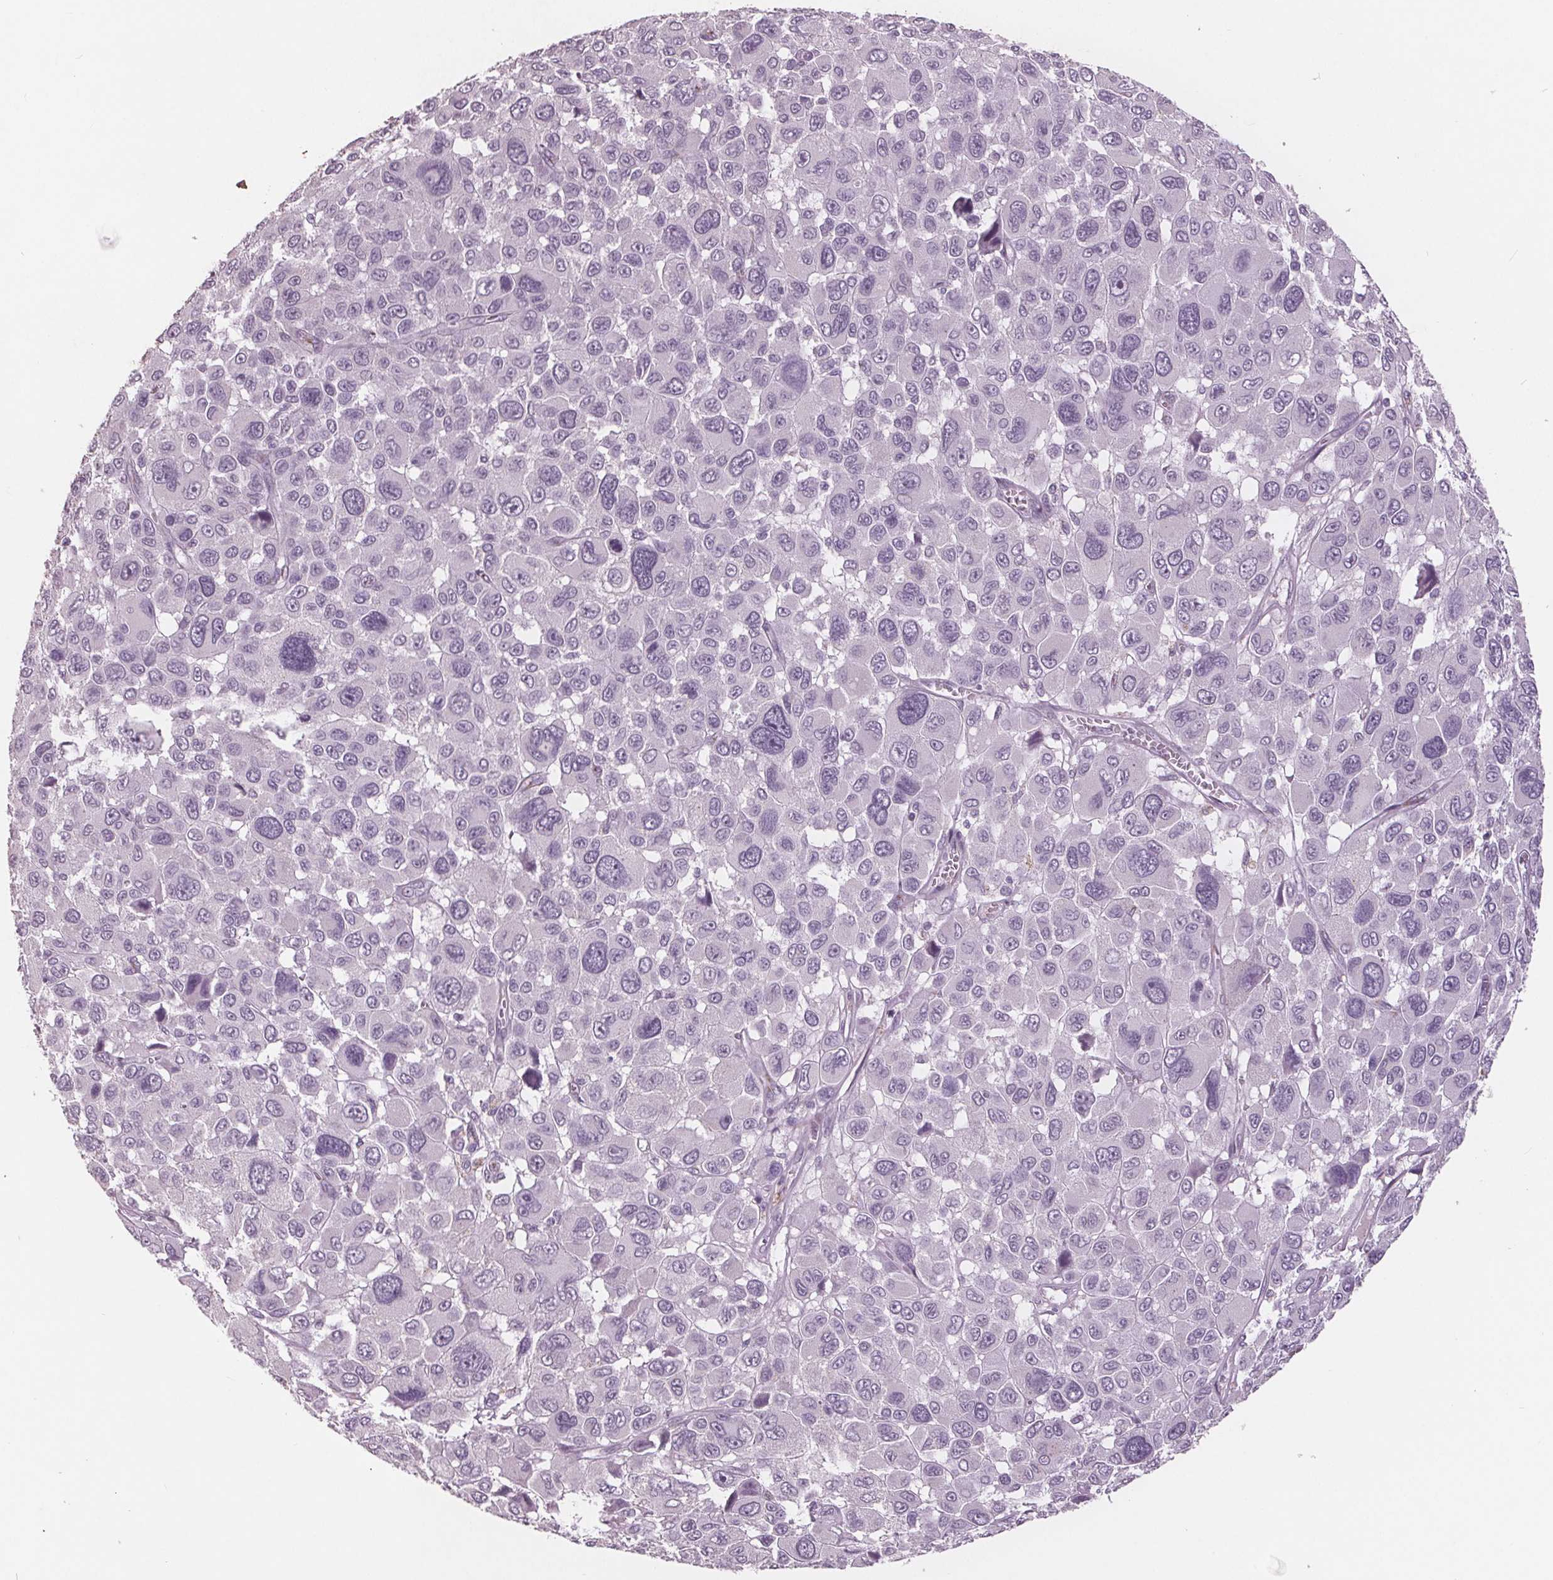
{"staining": {"intensity": "negative", "quantity": "none", "location": "none"}, "tissue": "melanoma", "cell_type": "Tumor cells", "image_type": "cancer", "snomed": [{"axis": "morphology", "description": "Malignant melanoma, NOS"}, {"axis": "topography", "description": "Skin"}], "caption": "The image exhibits no staining of tumor cells in malignant melanoma.", "gene": "PTPN14", "patient": {"sex": "female", "age": 66}}